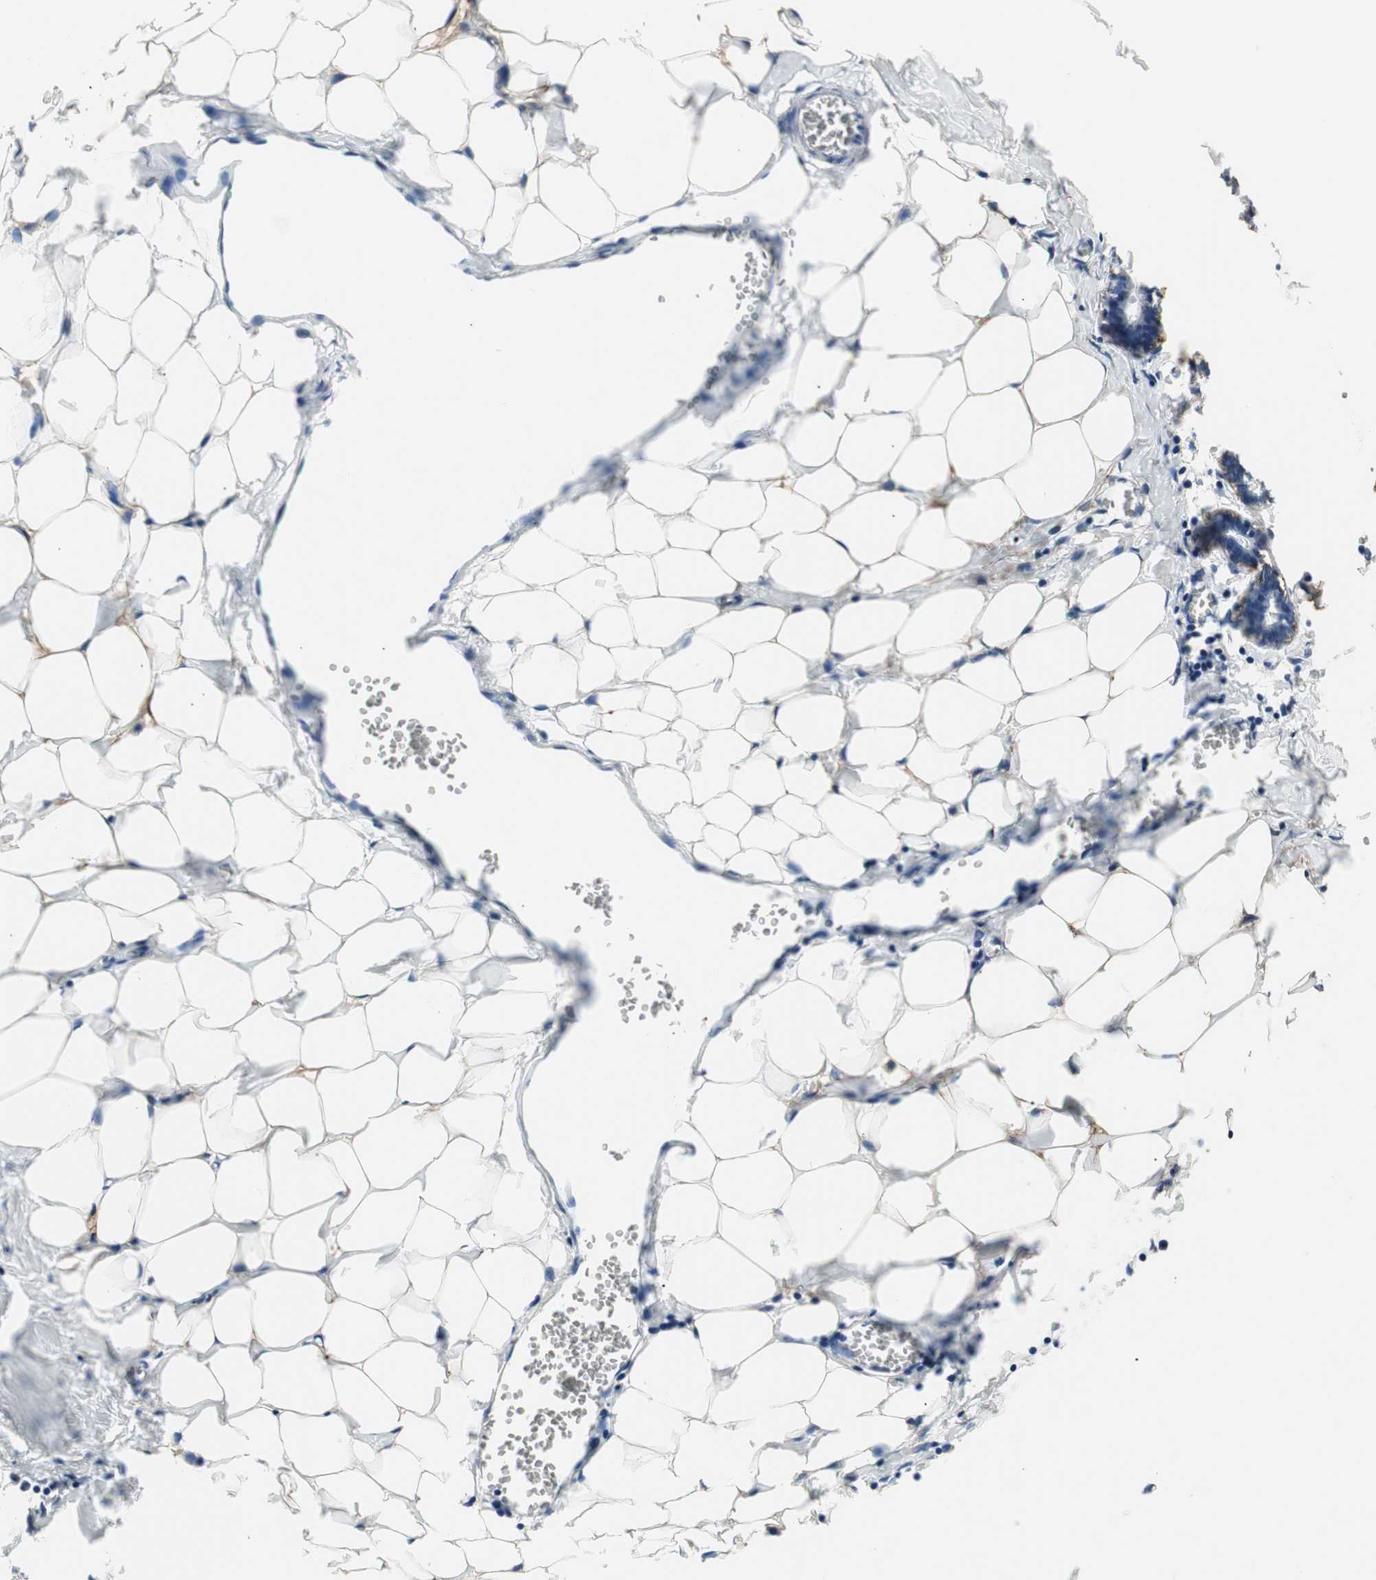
{"staining": {"intensity": "negative", "quantity": "none", "location": "none"}, "tissue": "breast", "cell_type": "Adipocytes", "image_type": "normal", "snomed": [{"axis": "morphology", "description": "Normal tissue, NOS"}, {"axis": "topography", "description": "Breast"}], "caption": "IHC histopathology image of normal breast stained for a protein (brown), which reveals no positivity in adipocytes.", "gene": "ALPL", "patient": {"sex": "female", "age": 27}}